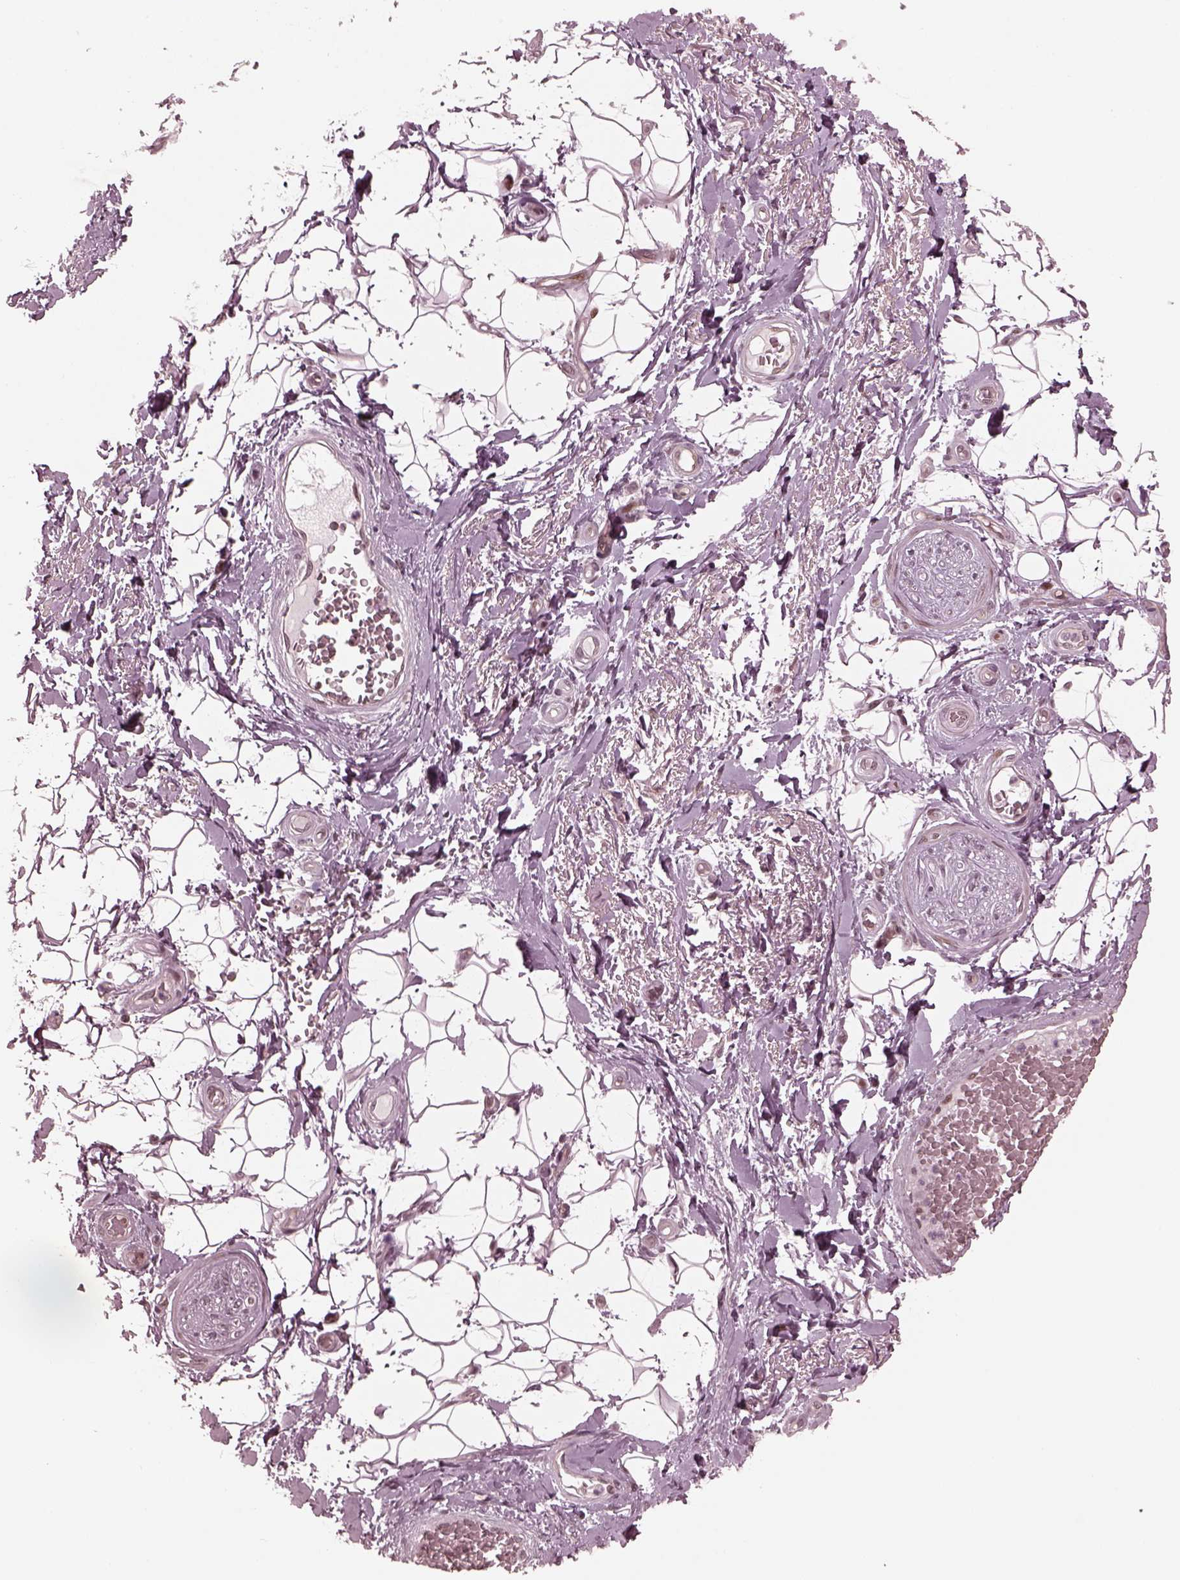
{"staining": {"intensity": "negative", "quantity": "none", "location": "none"}, "tissue": "adipose tissue", "cell_type": "Adipocytes", "image_type": "normal", "snomed": [{"axis": "morphology", "description": "Normal tissue, NOS"}, {"axis": "topography", "description": "Anal"}, {"axis": "topography", "description": "Peripheral nerve tissue"}], "caption": "The photomicrograph demonstrates no staining of adipocytes in benign adipose tissue.", "gene": "TRIB3", "patient": {"sex": "male", "age": 53}}